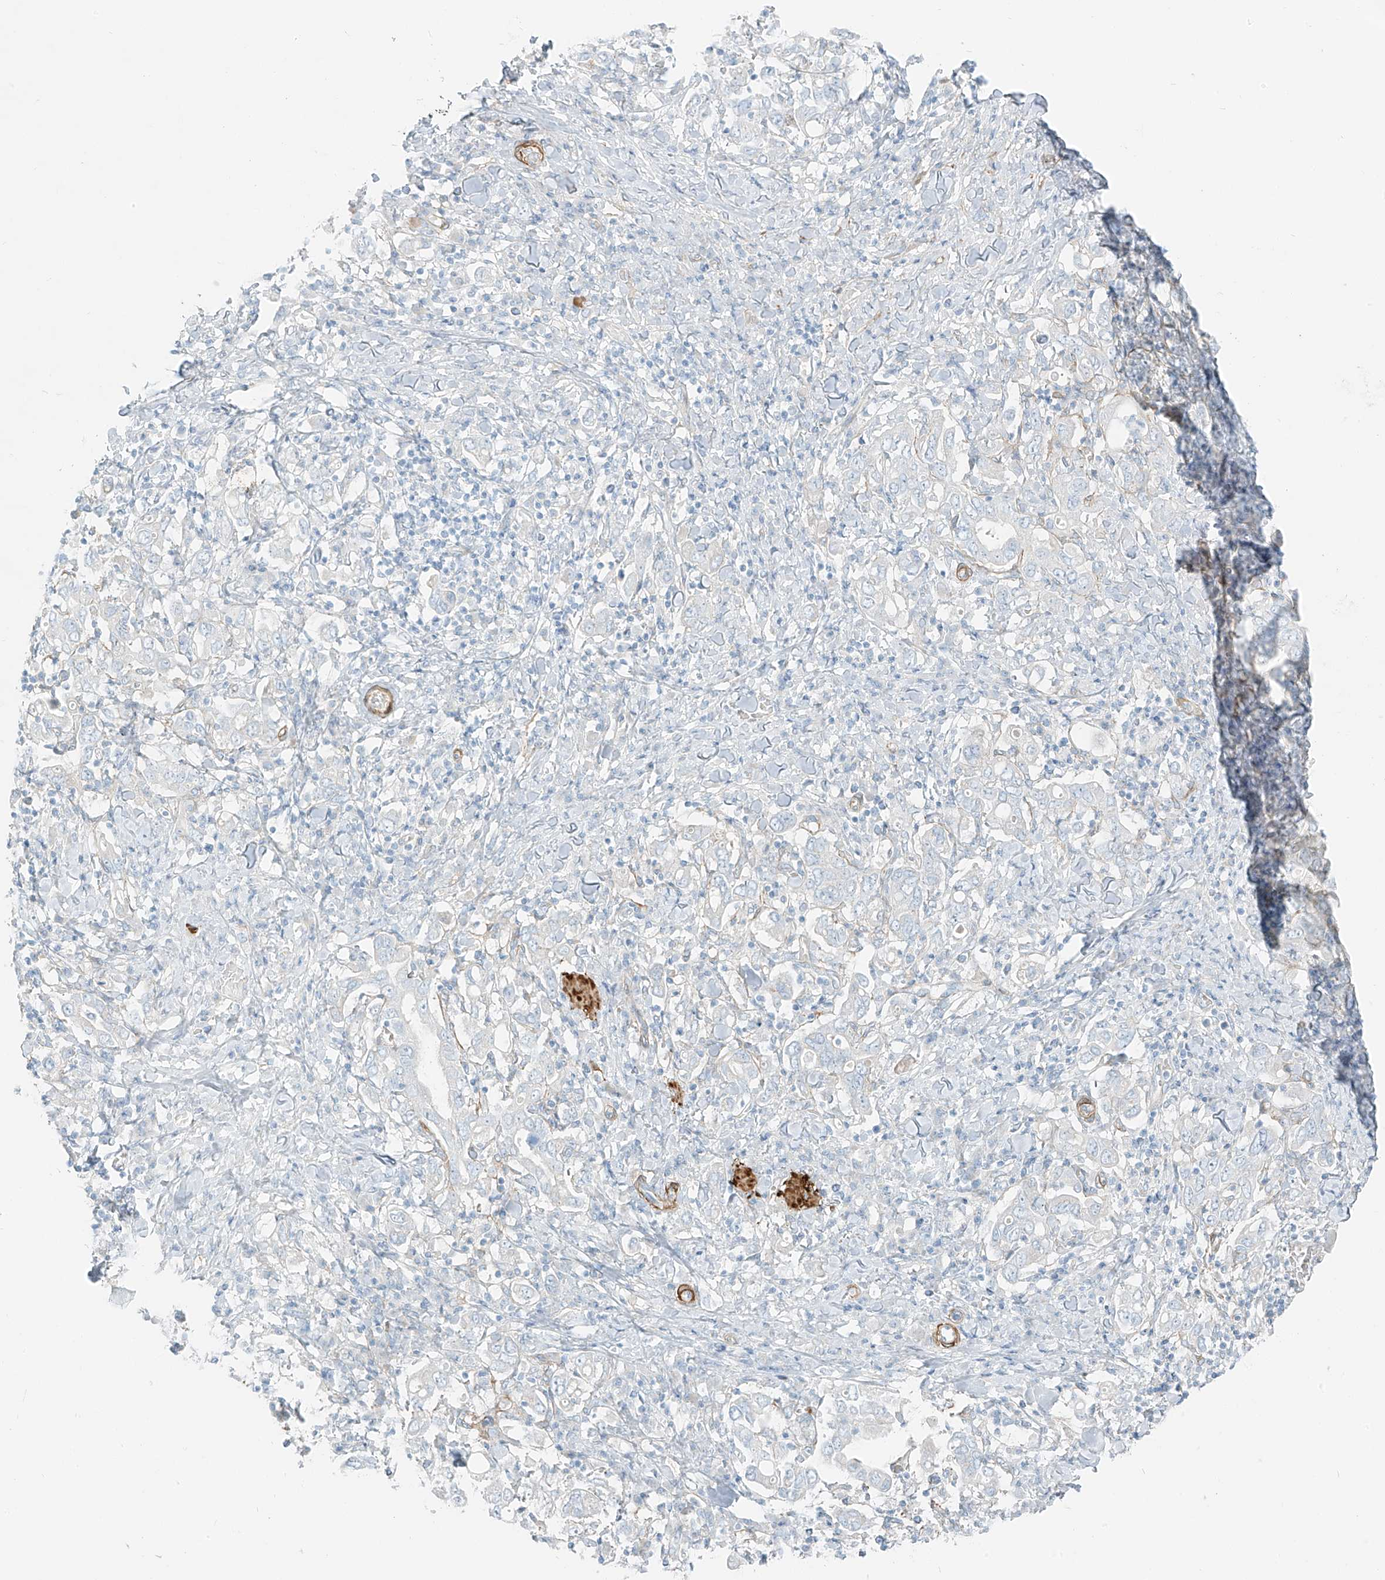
{"staining": {"intensity": "negative", "quantity": "none", "location": "none"}, "tissue": "stomach cancer", "cell_type": "Tumor cells", "image_type": "cancer", "snomed": [{"axis": "morphology", "description": "Adenocarcinoma, NOS"}, {"axis": "topography", "description": "Stomach, upper"}], "caption": "Tumor cells are negative for brown protein staining in stomach cancer (adenocarcinoma).", "gene": "SMCP", "patient": {"sex": "male", "age": 62}}